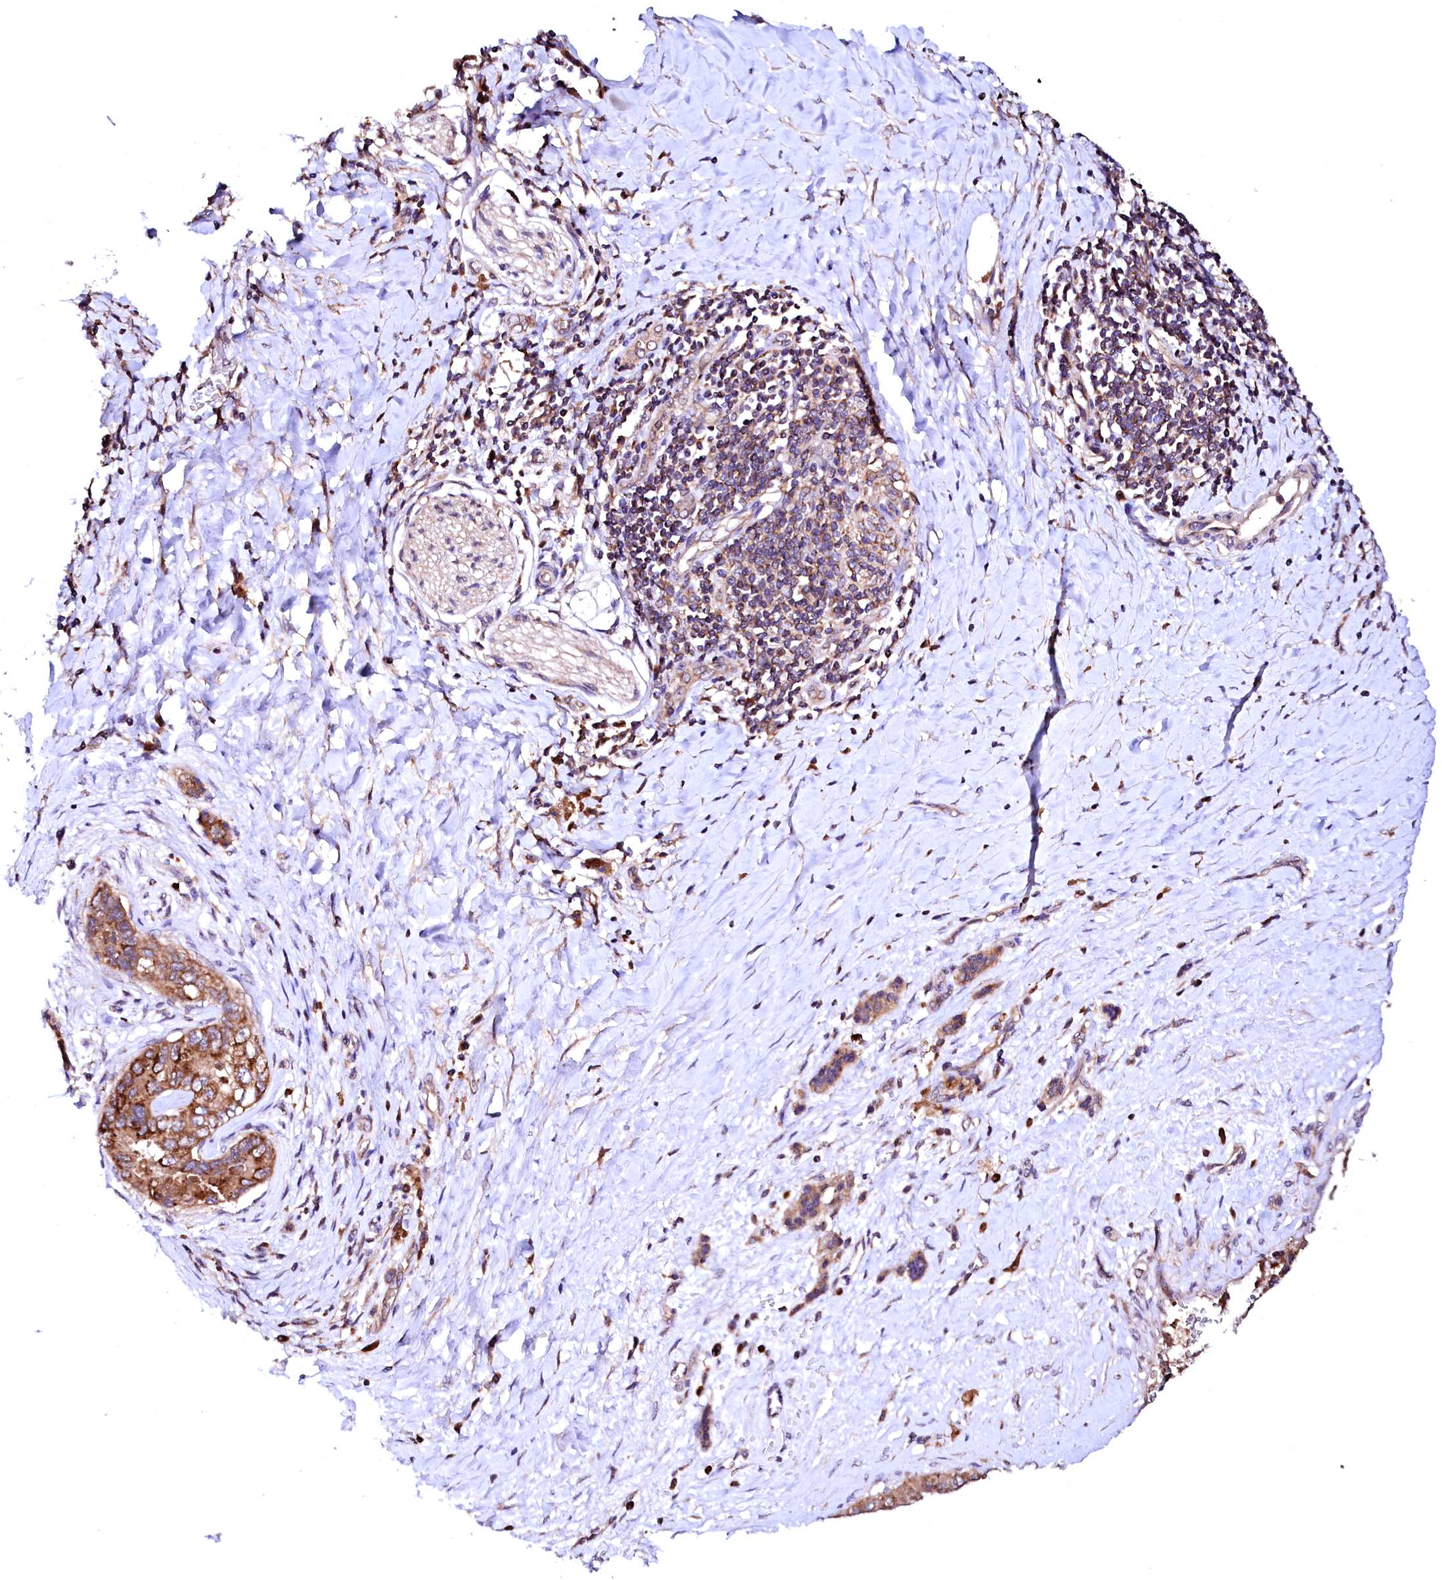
{"staining": {"intensity": "moderate", "quantity": ">75%", "location": "cytoplasmic/membranous"}, "tissue": "pancreatic cancer", "cell_type": "Tumor cells", "image_type": "cancer", "snomed": [{"axis": "morphology", "description": "Adenocarcinoma, NOS"}, {"axis": "topography", "description": "Pancreas"}], "caption": "Immunohistochemistry histopathology image of human pancreatic adenocarcinoma stained for a protein (brown), which demonstrates medium levels of moderate cytoplasmic/membranous expression in approximately >75% of tumor cells.", "gene": "ST3GAL1", "patient": {"sex": "male", "age": 51}}